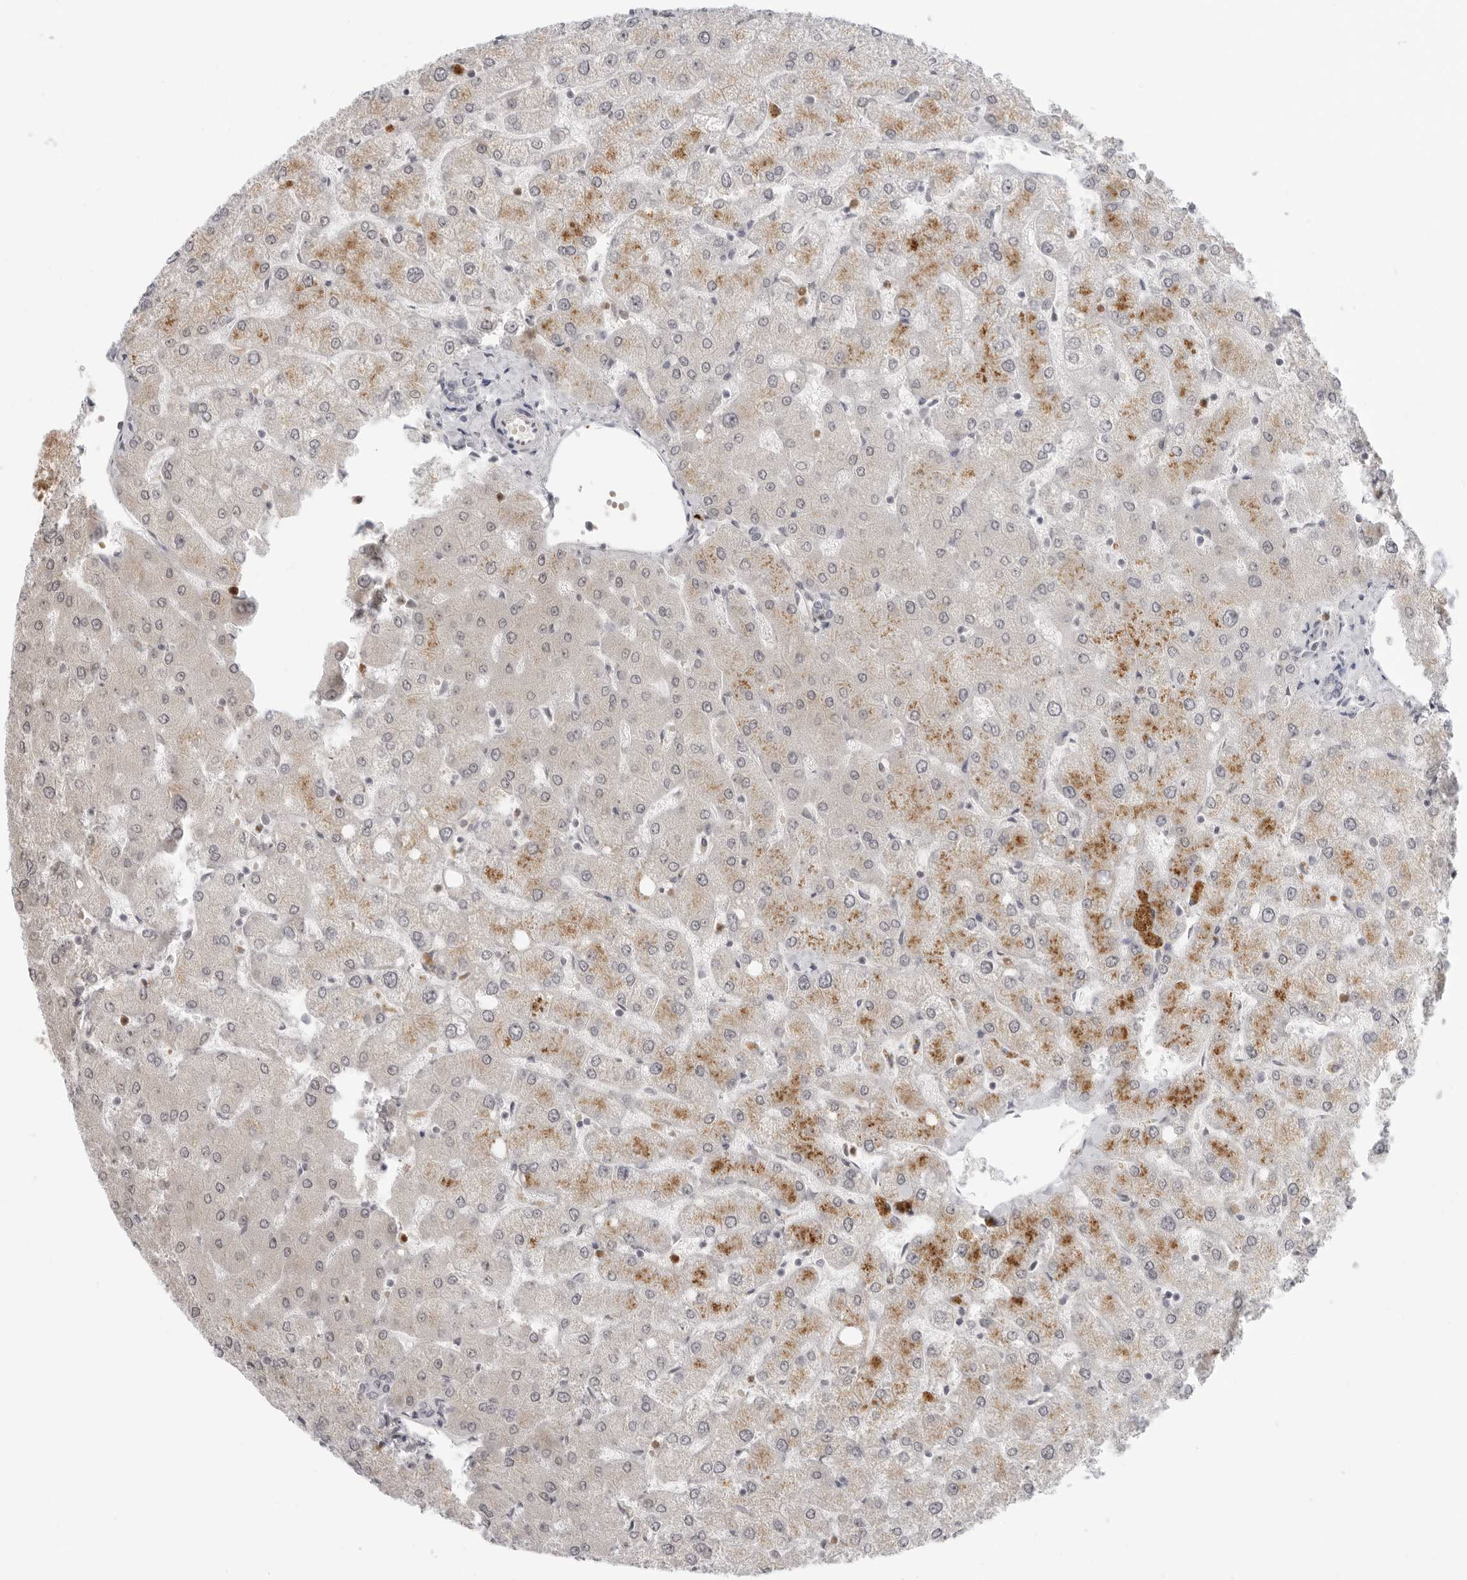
{"staining": {"intensity": "negative", "quantity": "none", "location": "none"}, "tissue": "liver", "cell_type": "Cholangiocytes", "image_type": "normal", "snomed": [{"axis": "morphology", "description": "Normal tissue, NOS"}, {"axis": "topography", "description": "Liver"}], "caption": "The IHC photomicrograph has no significant expression in cholangiocytes of liver.", "gene": "SUGCT", "patient": {"sex": "female", "age": 54}}